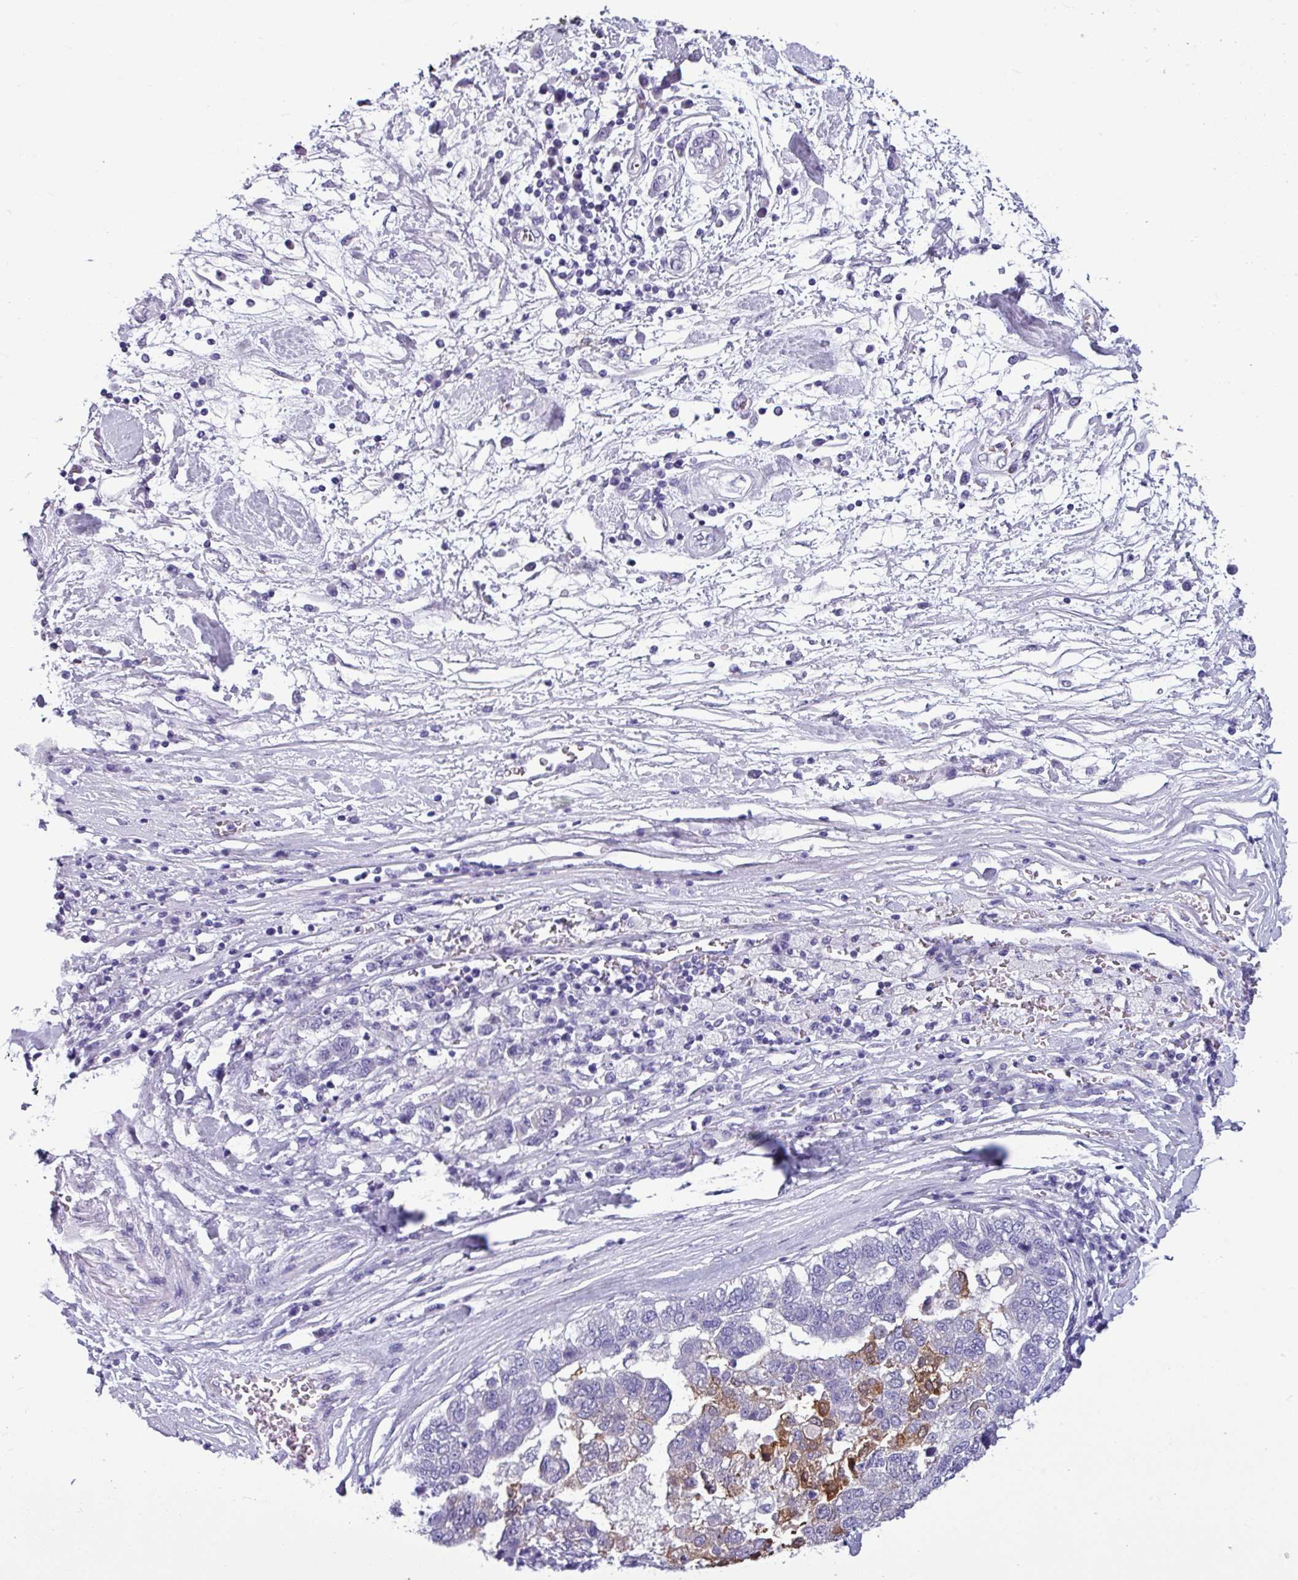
{"staining": {"intensity": "moderate", "quantity": "<25%", "location": "cytoplasmic/membranous"}, "tissue": "pancreatic cancer", "cell_type": "Tumor cells", "image_type": "cancer", "snomed": [{"axis": "morphology", "description": "Adenocarcinoma, NOS"}, {"axis": "topography", "description": "Pancreas"}], "caption": "The micrograph shows a brown stain indicating the presence of a protein in the cytoplasmic/membranous of tumor cells in pancreatic cancer.", "gene": "SRGAP1", "patient": {"sex": "female", "age": 61}}